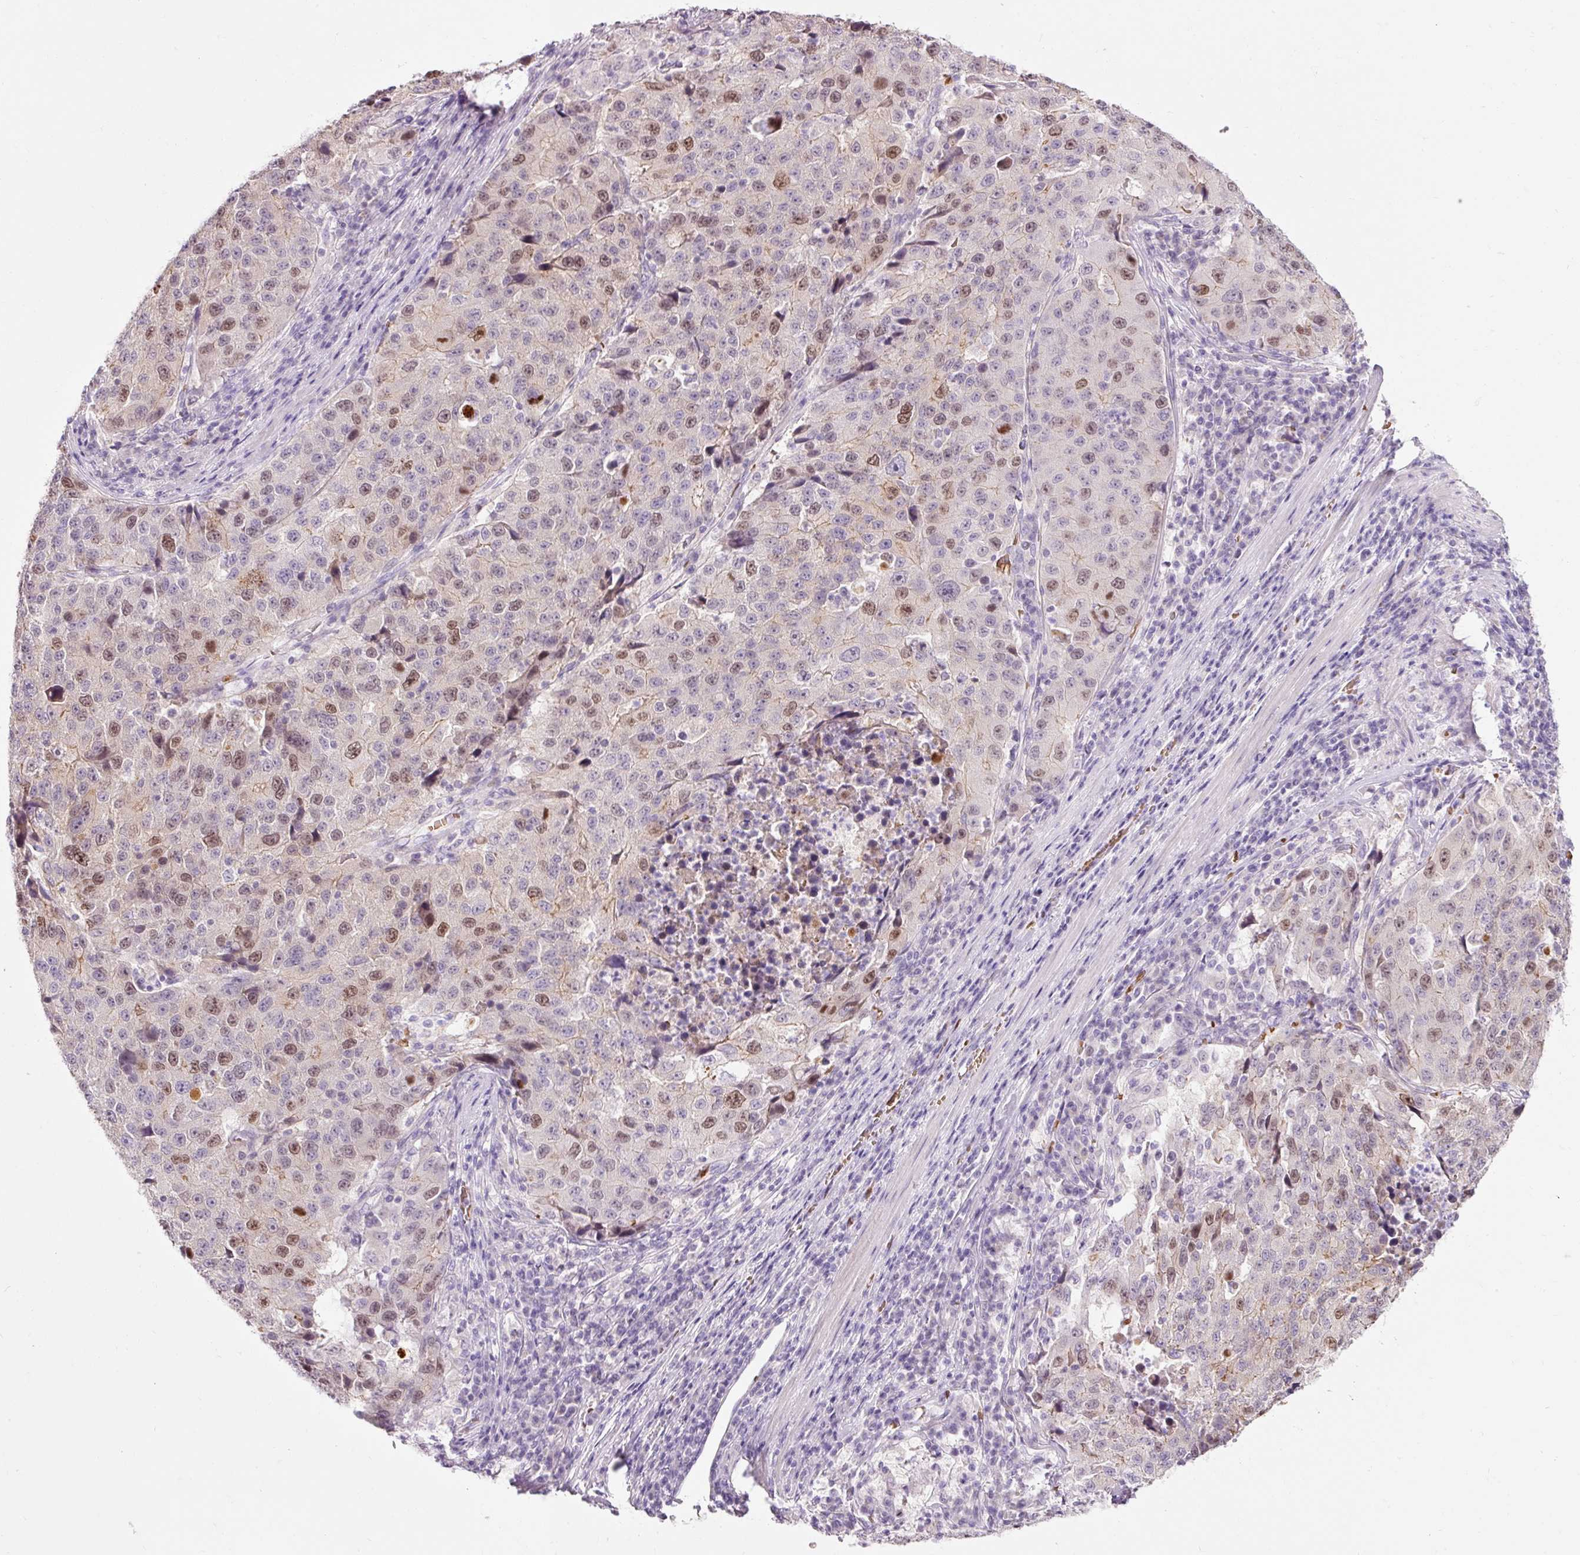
{"staining": {"intensity": "moderate", "quantity": "25%-75%", "location": "nuclear"}, "tissue": "stomach cancer", "cell_type": "Tumor cells", "image_type": "cancer", "snomed": [{"axis": "morphology", "description": "Adenocarcinoma, NOS"}, {"axis": "topography", "description": "Stomach"}], "caption": "This histopathology image demonstrates immunohistochemistry staining of human stomach cancer (adenocarcinoma), with medium moderate nuclear expression in about 25%-75% of tumor cells.", "gene": "DHRS11", "patient": {"sex": "male", "age": 71}}